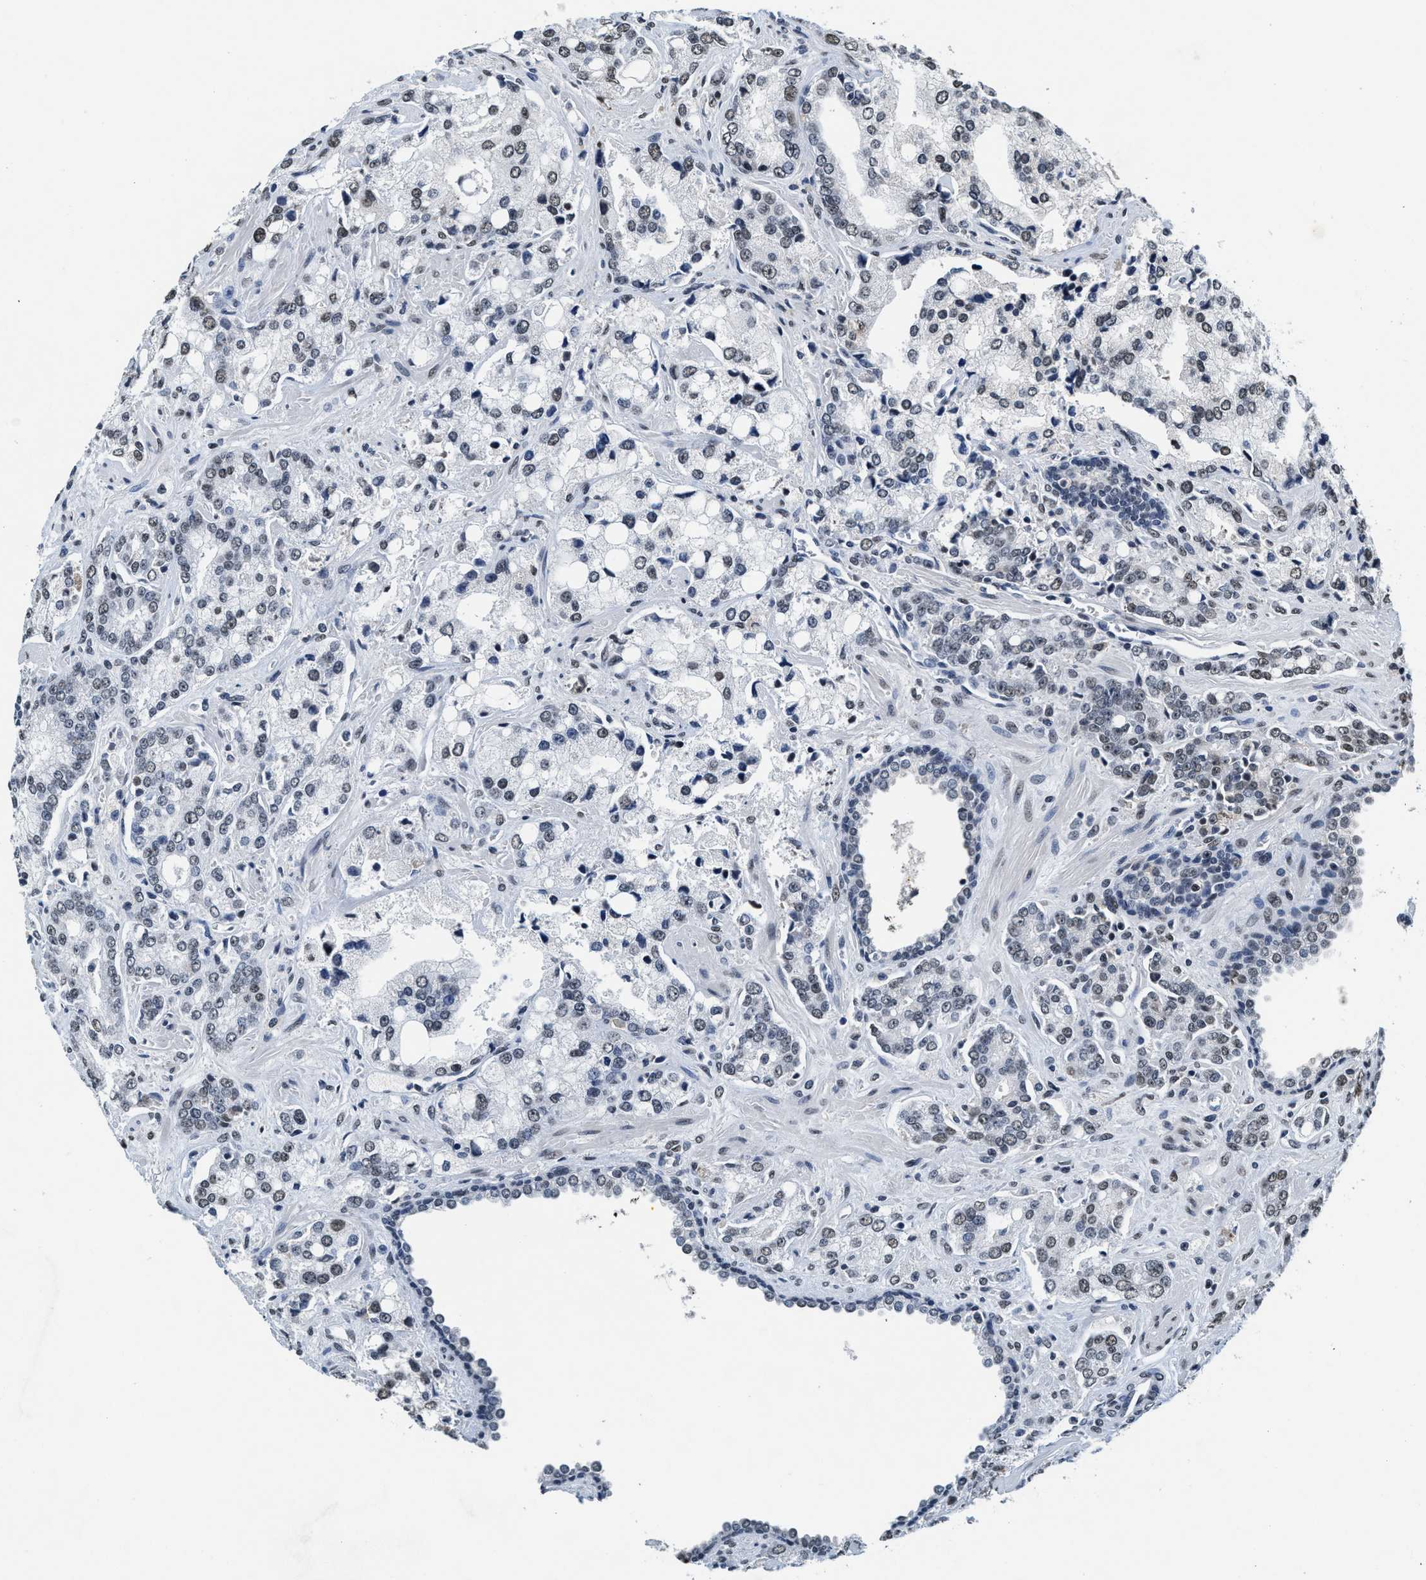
{"staining": {"intensity": "weak", "quantity": "<25%", "location": "nuclear"}, "tissue": "prostate cancer", "cell_type": "Tumor cells", "image_type": "cancer", "snomed": [{"axis": "morphology", "description": "Adenocarcinoma, High grade"}, {"axis": "topography", "description": "Prostate"}], "caption": "The micrograph shows no significant expression in tumor cells of high-grade adenocarcinoma (prostate). The staining is performed using DAB brown chromogen with nuclei counter-stained in using hematoxylin.", "gene": "SUPT16H", "patient": {"sex": "male", "age": 67}}